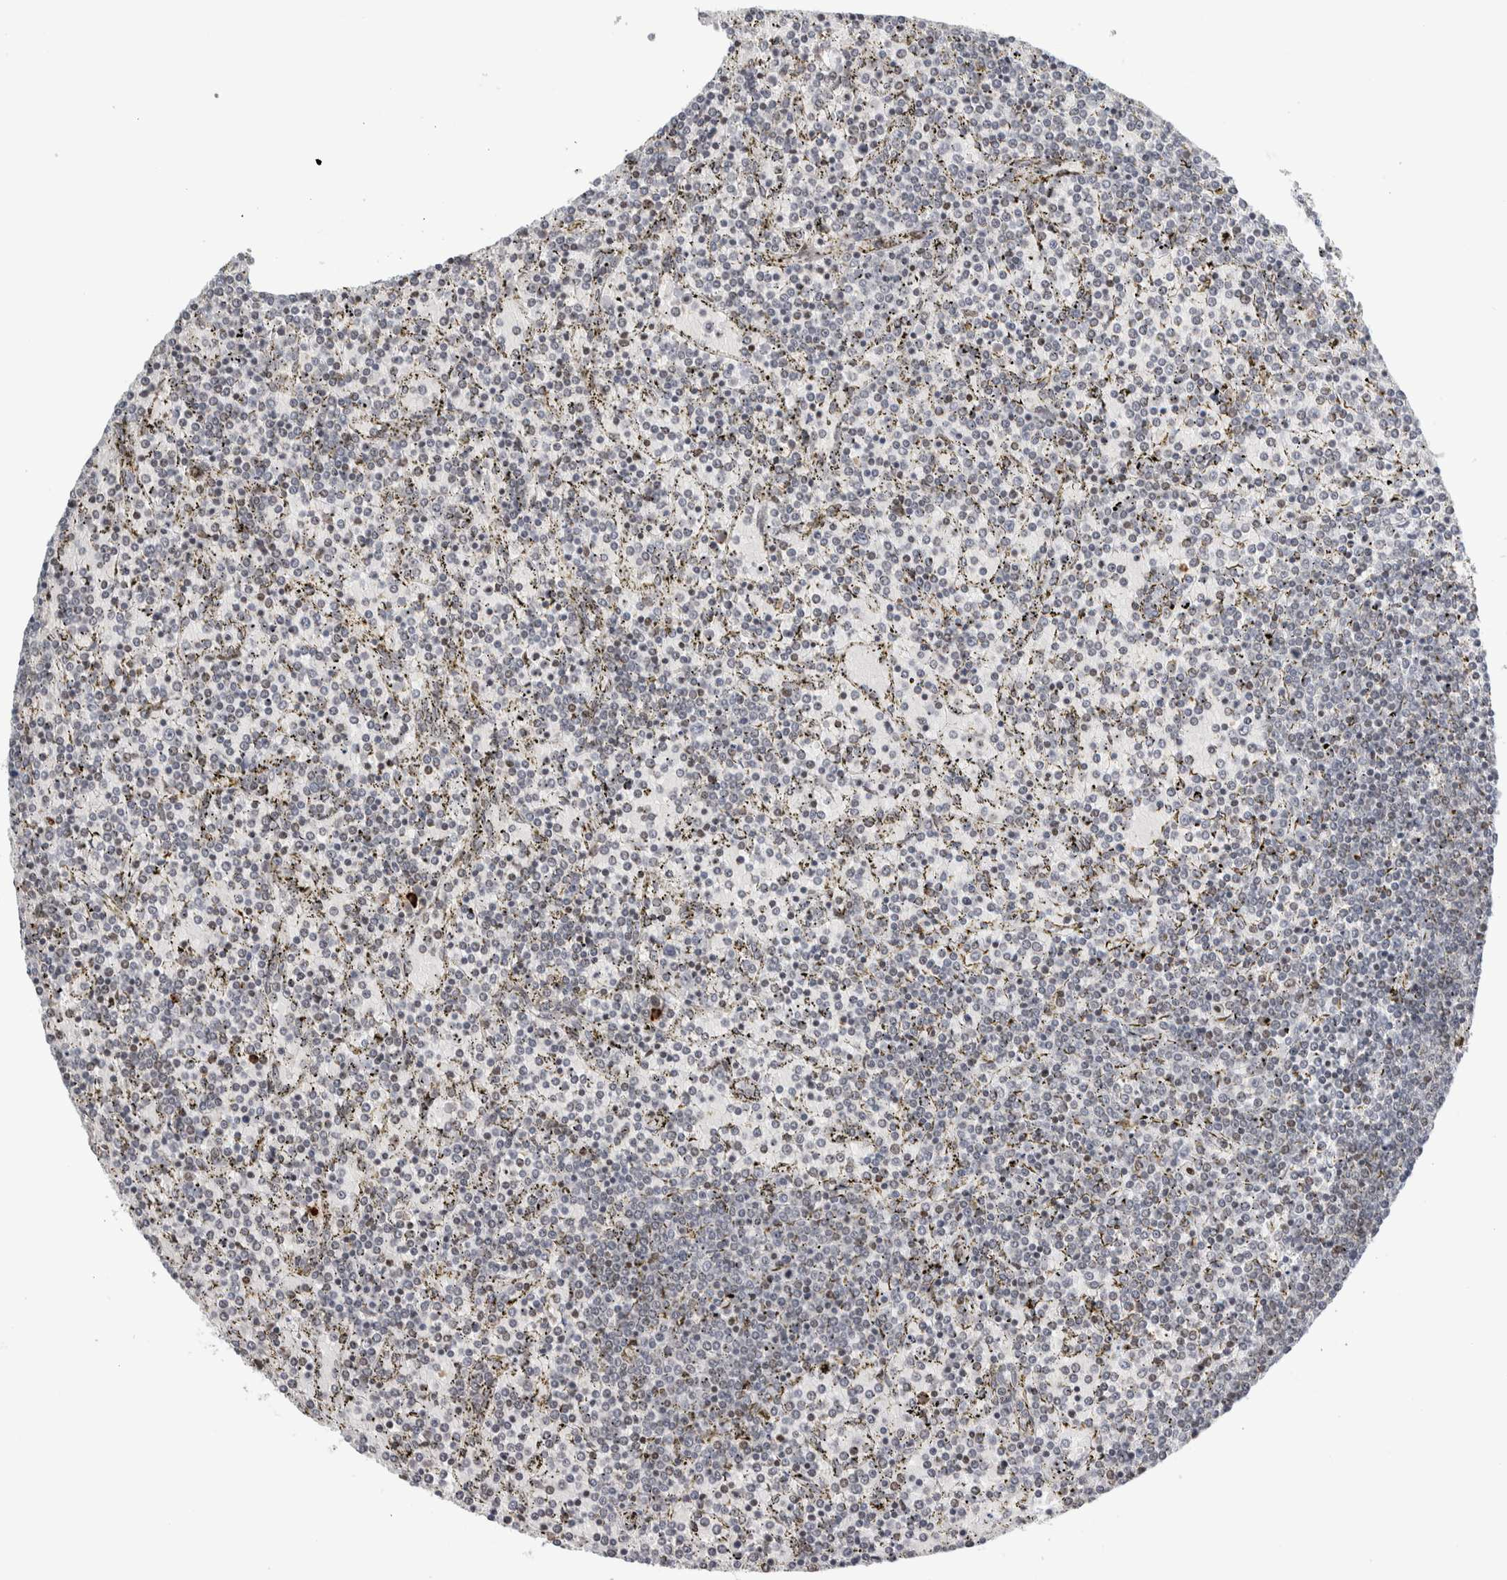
{"staining": {"intensity": "negative", "quantity": "none", "location": "none"}, "tissue": "lymphoma", "cell_type": "Tumor cells", "image_type": "cancer", "snomed": [{"axis": "morphology", "description": "Malignant lymphoma, non-Hodgkin's type, Low grade"}, {"axis": "topography", "description": "Spleen"}], "caption": "High power microscopy histopathology image of an immunohistochemistry photomicrograph of lymphoma, revealing no significant positivity in tumor cells.", "gene": "NEUROD1", "patient": {"sex": "female", "age": 77}}